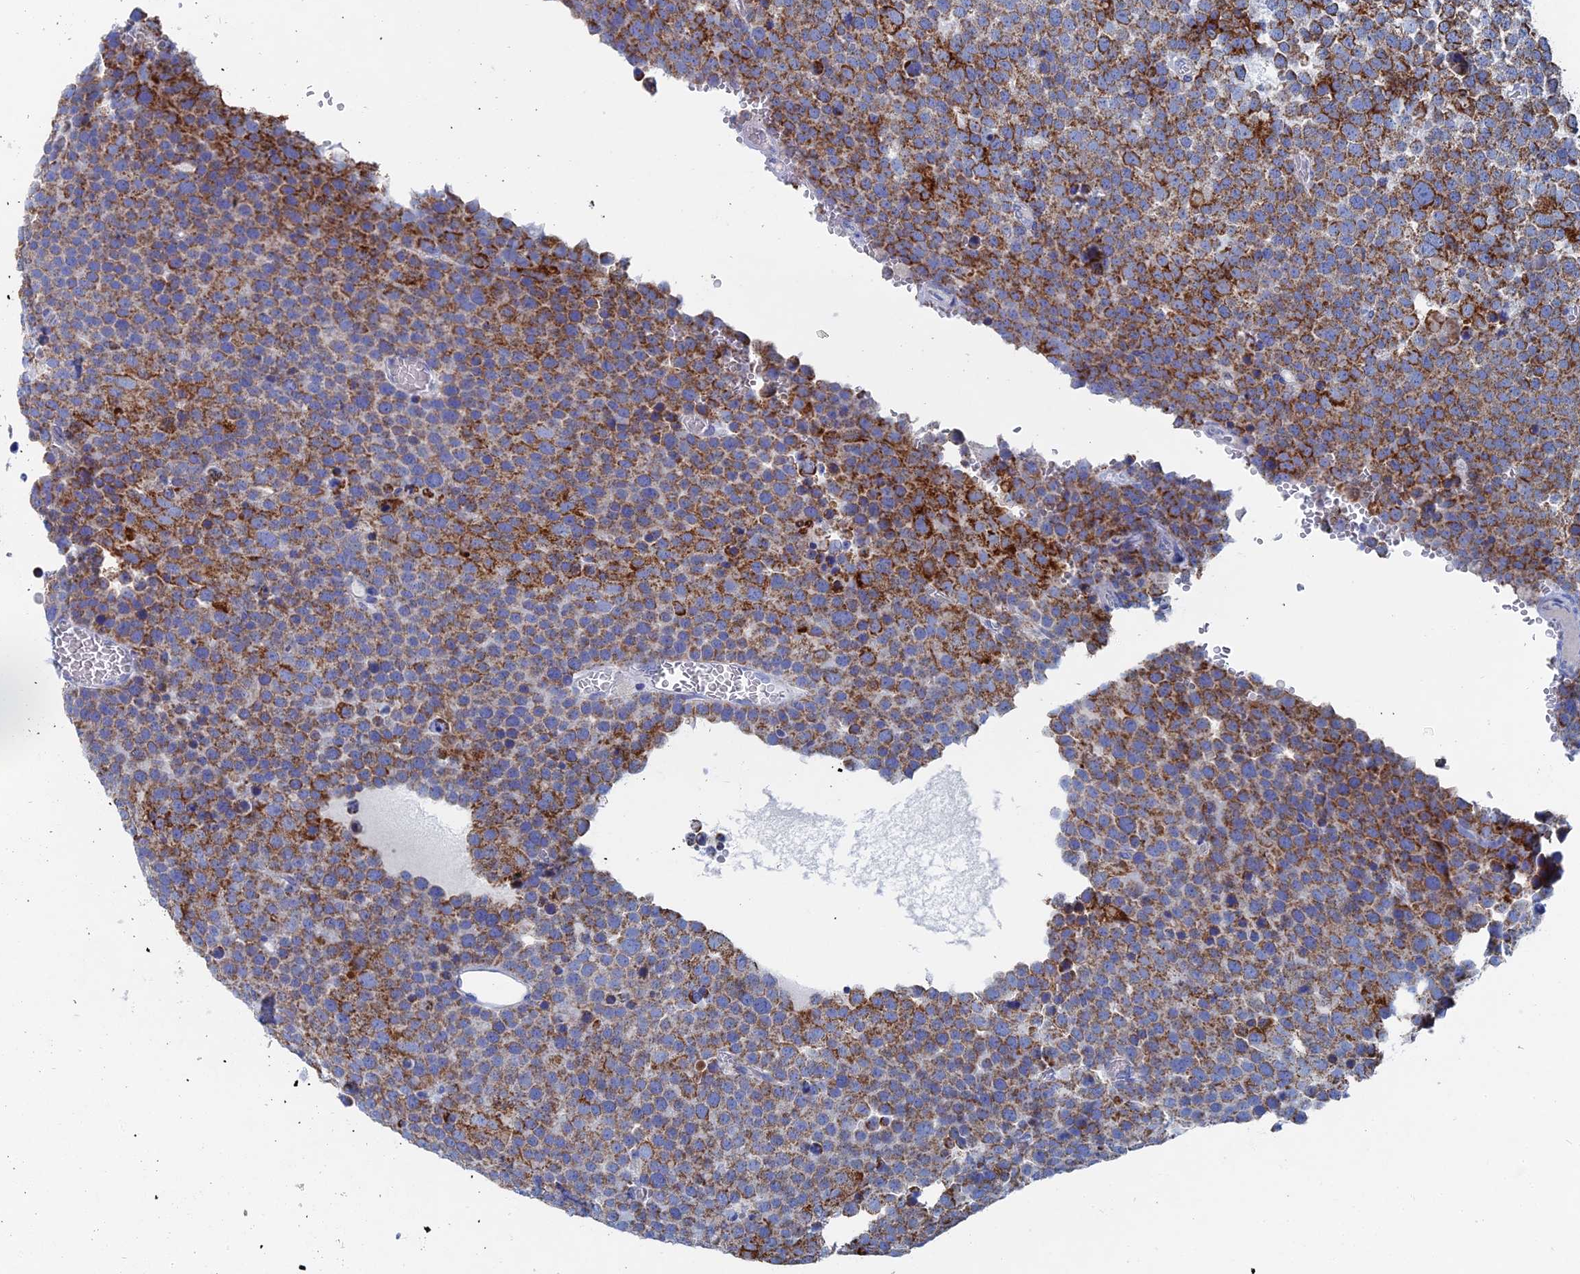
{"staining": {"intensity": "strong", "quantity": "25%-75%", "location": "cytoplasmic/membranous"}, "tissue": "testis cancer", "cell_type": "Tumor cells", "image_type": "cancer", "snomed": [{"axis": "morphology", "description": "Seminoma, NOS"}, {"axis": "topography", "description": "Testis"}], "caption": "Immunohistochemistry (IHC) of testis cancer reveals high levels of strong cytoplasmic/membranous expression in approximately 25%-75% of tumor cells.", "gene": "HIGD1A", "patient": {"sex": "male", "age": 71}}